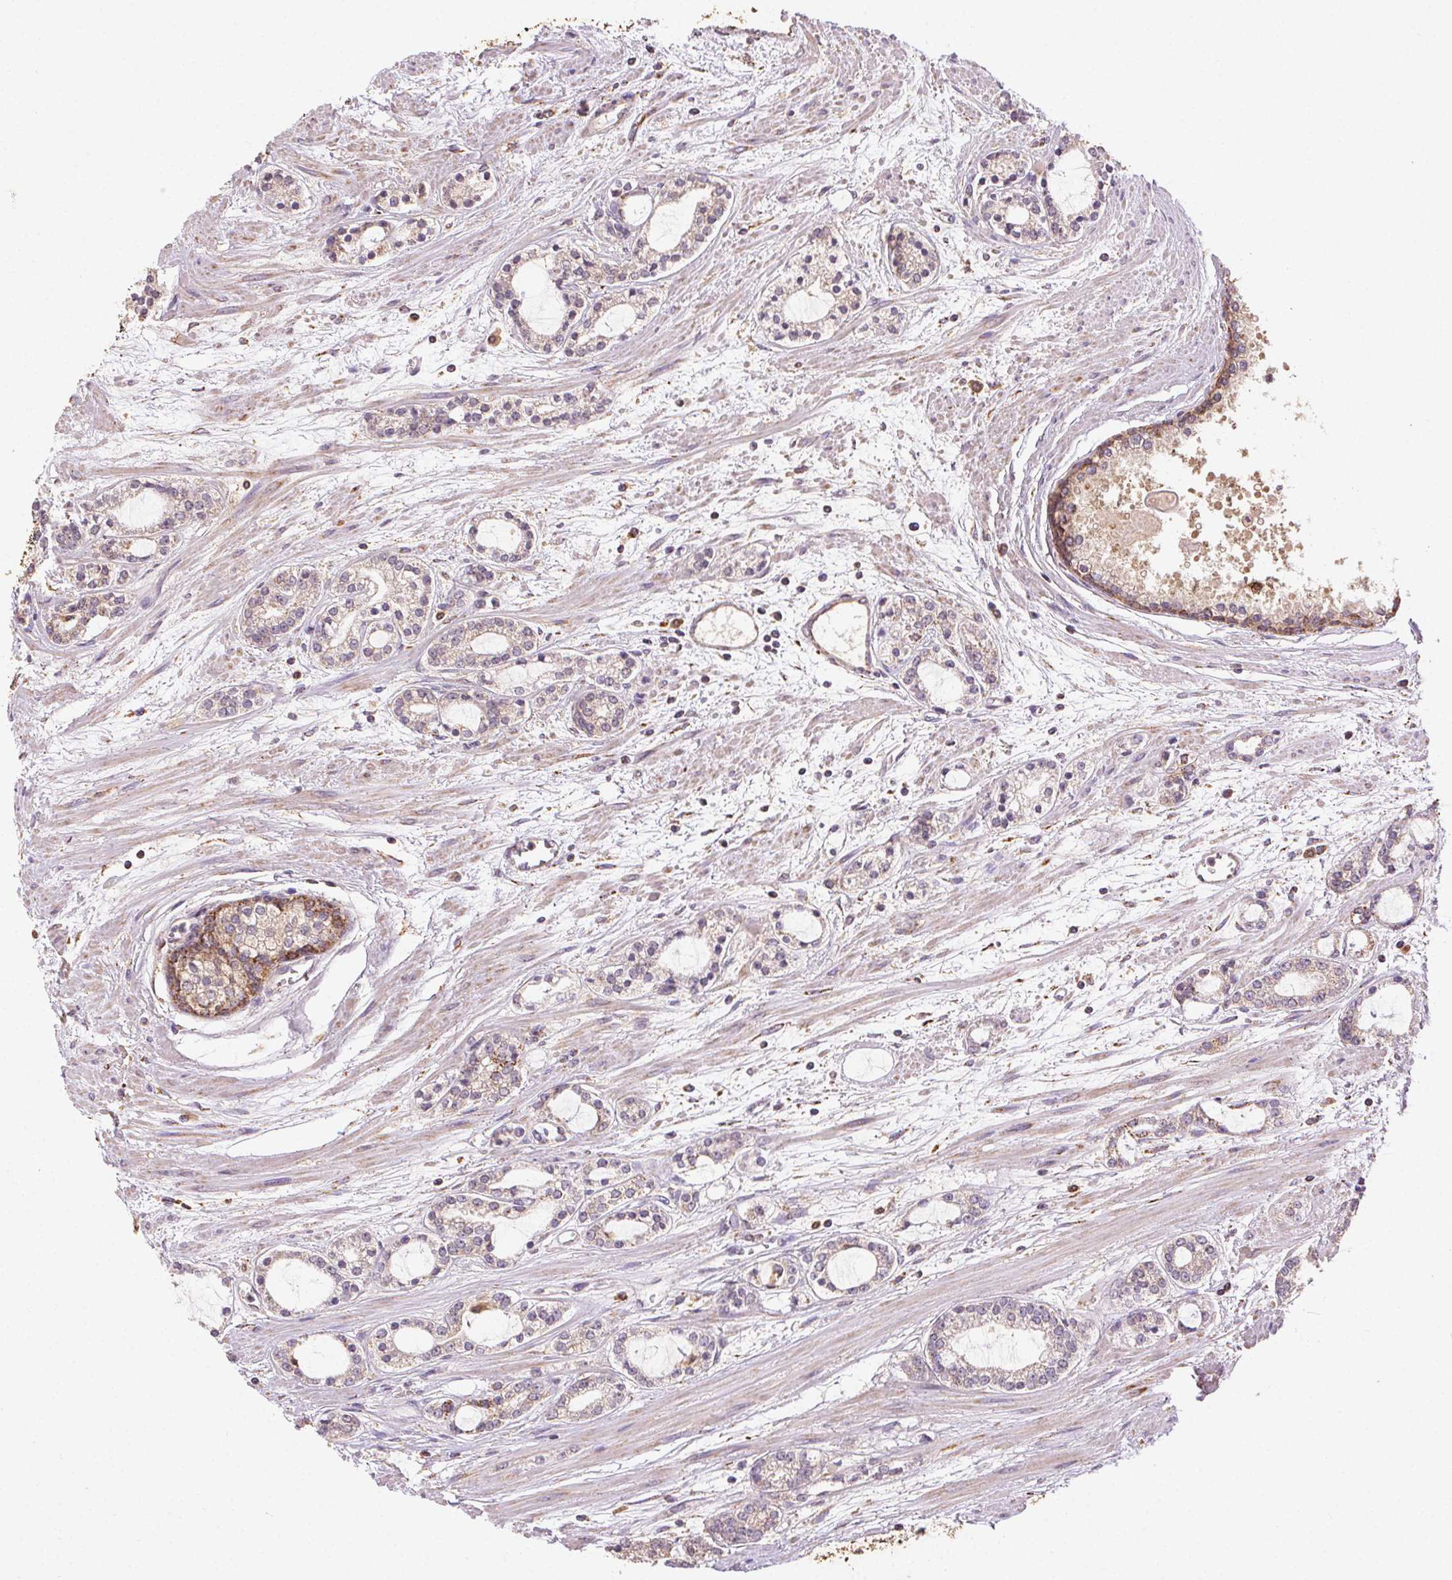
{"staining": {"intensity": "weak", "quantity": "25%-75%", "location": "cytoplasmic/membranous"}, "tissue": "prostate cancer", "cell_type": "Tumor cells", "image_type": "cancer", "snomed": [{"axis": "morphology", "description": "Adenocarcinoma, Medium grade"}, {"axis": "topography", "description": "Prostate"}], "caption": "Immunohistochemical staining of prostate adenocarcinoma (medium-grade) exhibits low levels of weak cytoplasmic/membranous expression in about 25%-75% of tumor cells.", "gene": "FNBP1L", "patient": {"sex": "male", "age": 57}}